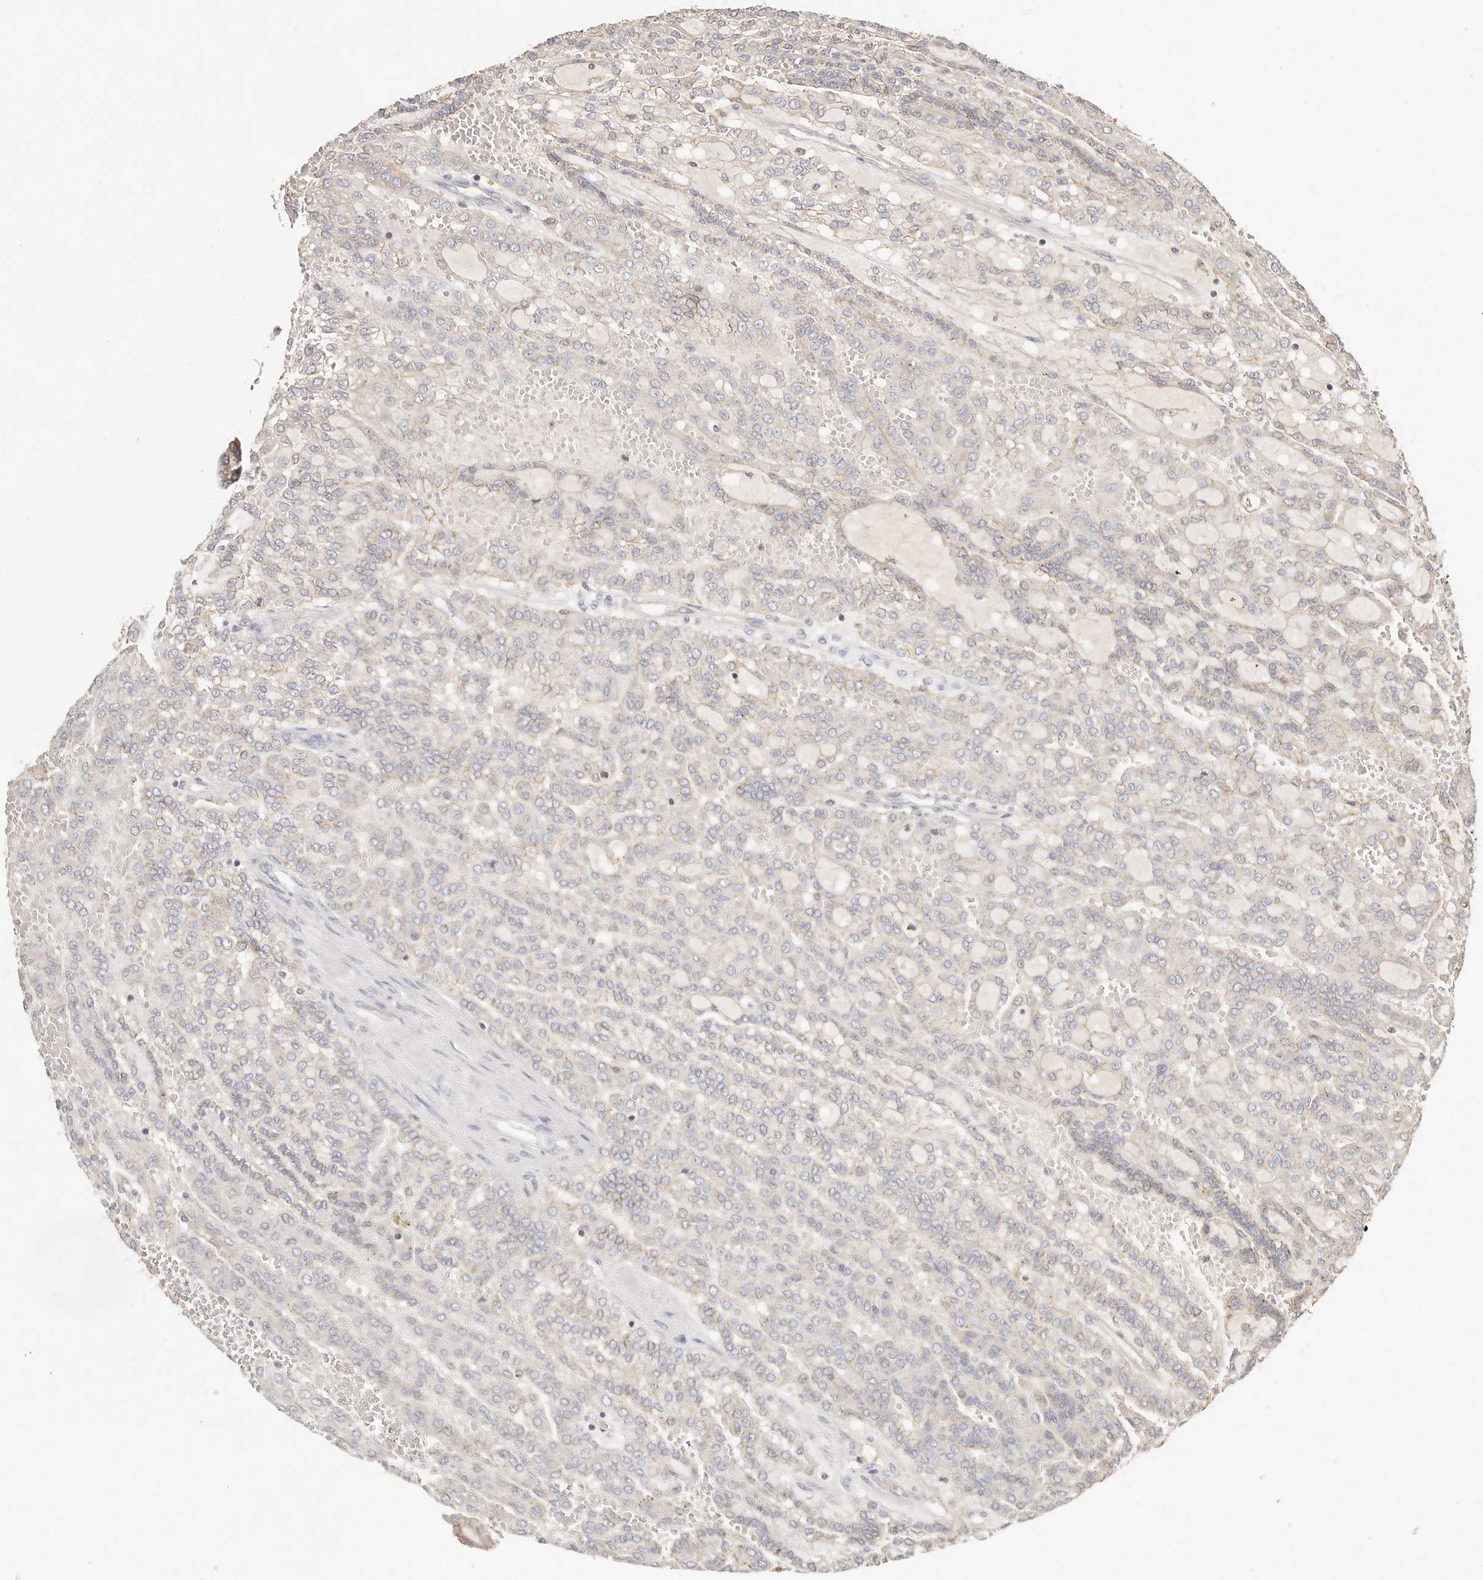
{"staining": {"intensity": "negative", "quantity": "none", "location": "none"}, "tissue": "renal cancer", "cell_type": "Tumor cells", "image_type": "cancer", "snomed": [{"axis": "morphology", "description": "Adenocarcinoma, NOS"}, {"axis": "topography", "description": "Kidney"}], "caption": "Adenocarcinoma (renal) was stained to show a protein in brown. There is no significant staining in tumor cells.", "gene": "CXADR", "patient": {"sex": "male", "age": 63}}